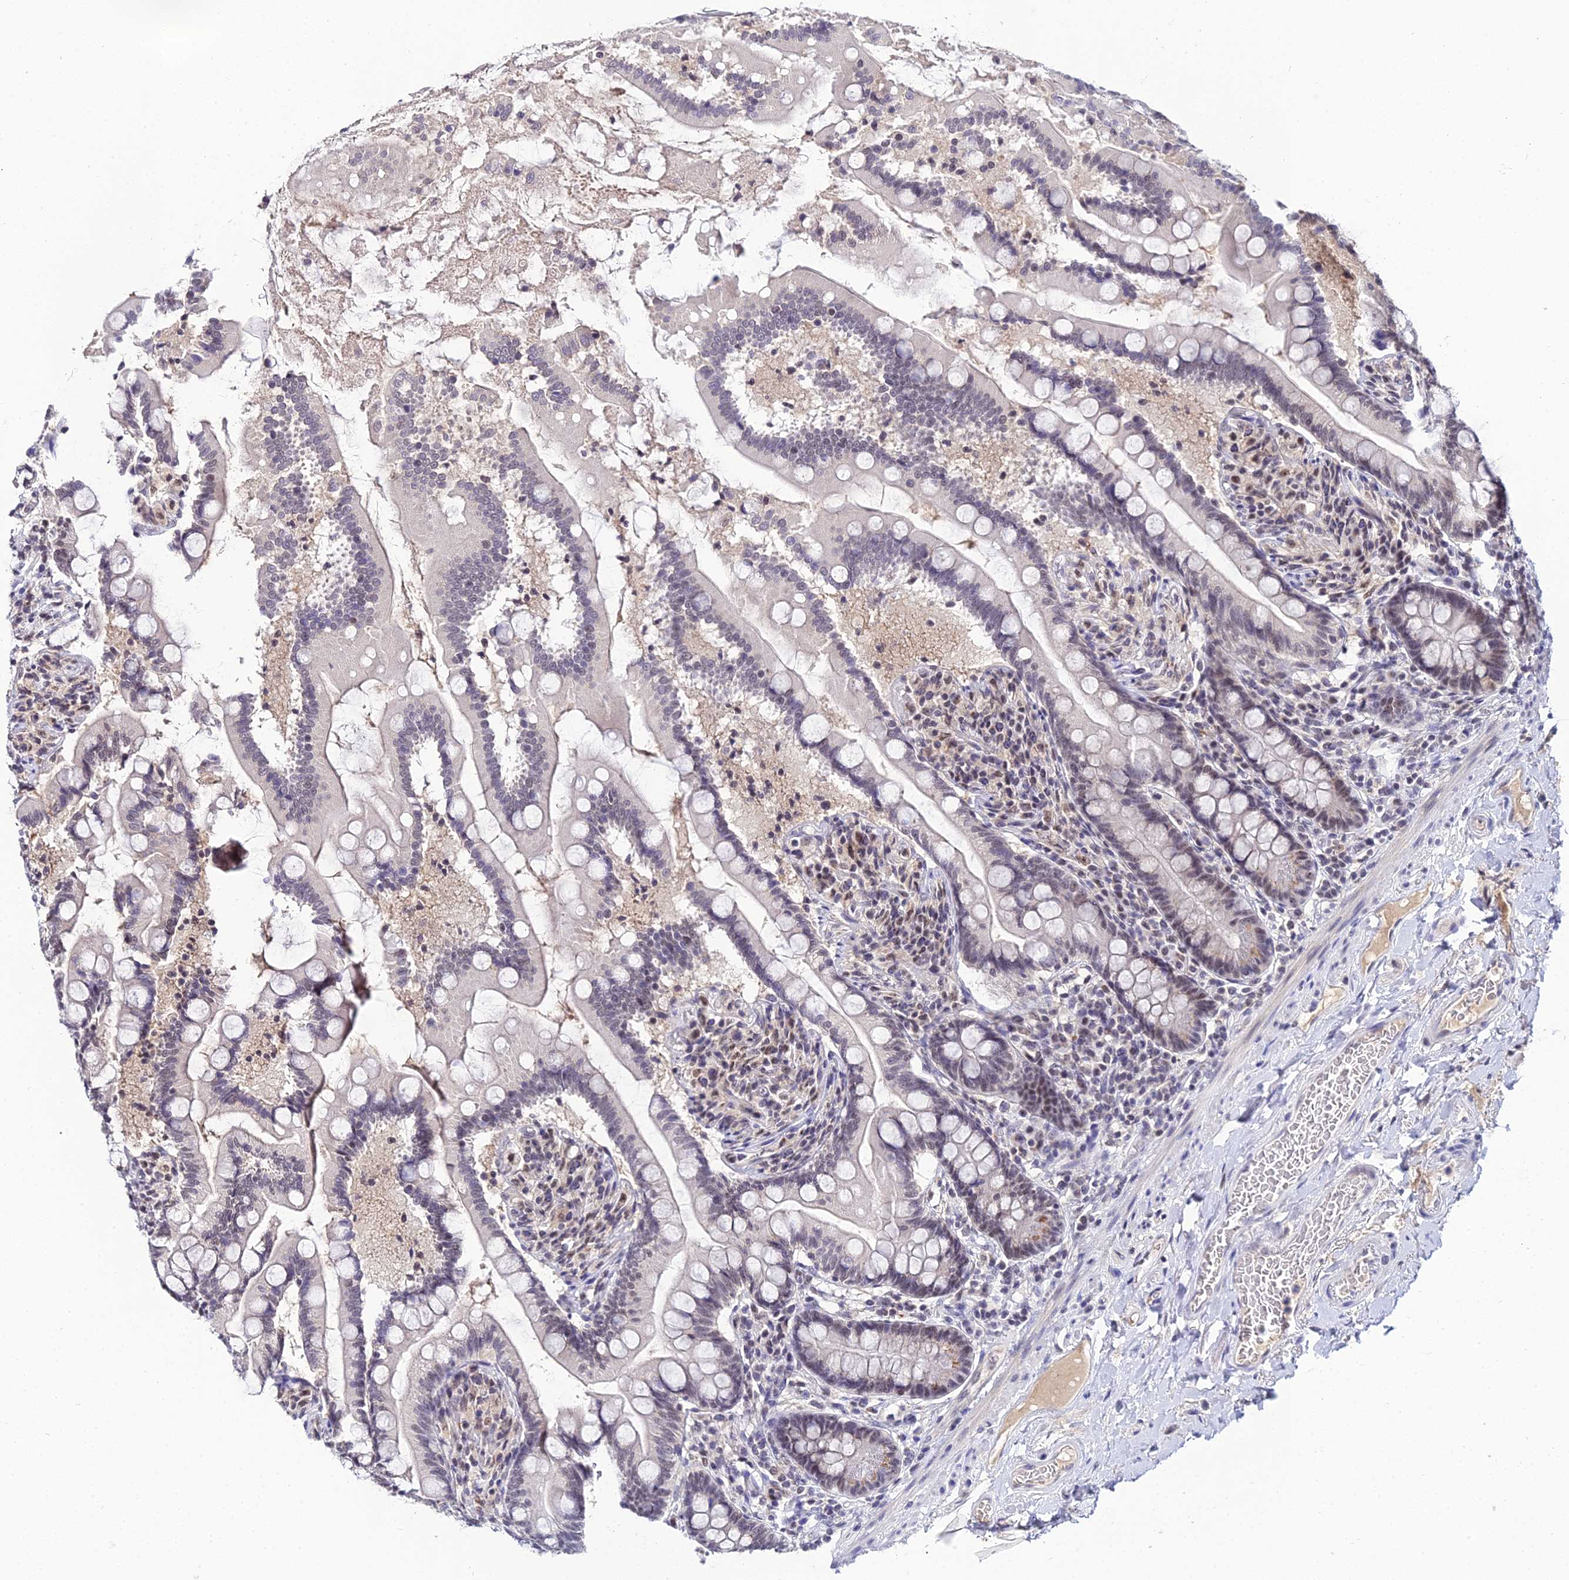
{"staining": {"intensity": "moderate", "quantity": "25%-75%", "location": "nuclear"}, "tissue": "small intestine", "cell_type": "Glandular cells", "image_type": "normal", "snomed": [{"axis": "morphology", "description": "Normal tissue, NOS"}, {"axis": "topography", "description": "Small intestine"}], "caption": "Glandular cells exhibit moderate nuclear positivity in approximately 25%-75% of cells in benign small intestine.", "gene": "EXOSC3", "patient": {"sex": "female", "age": 64}}